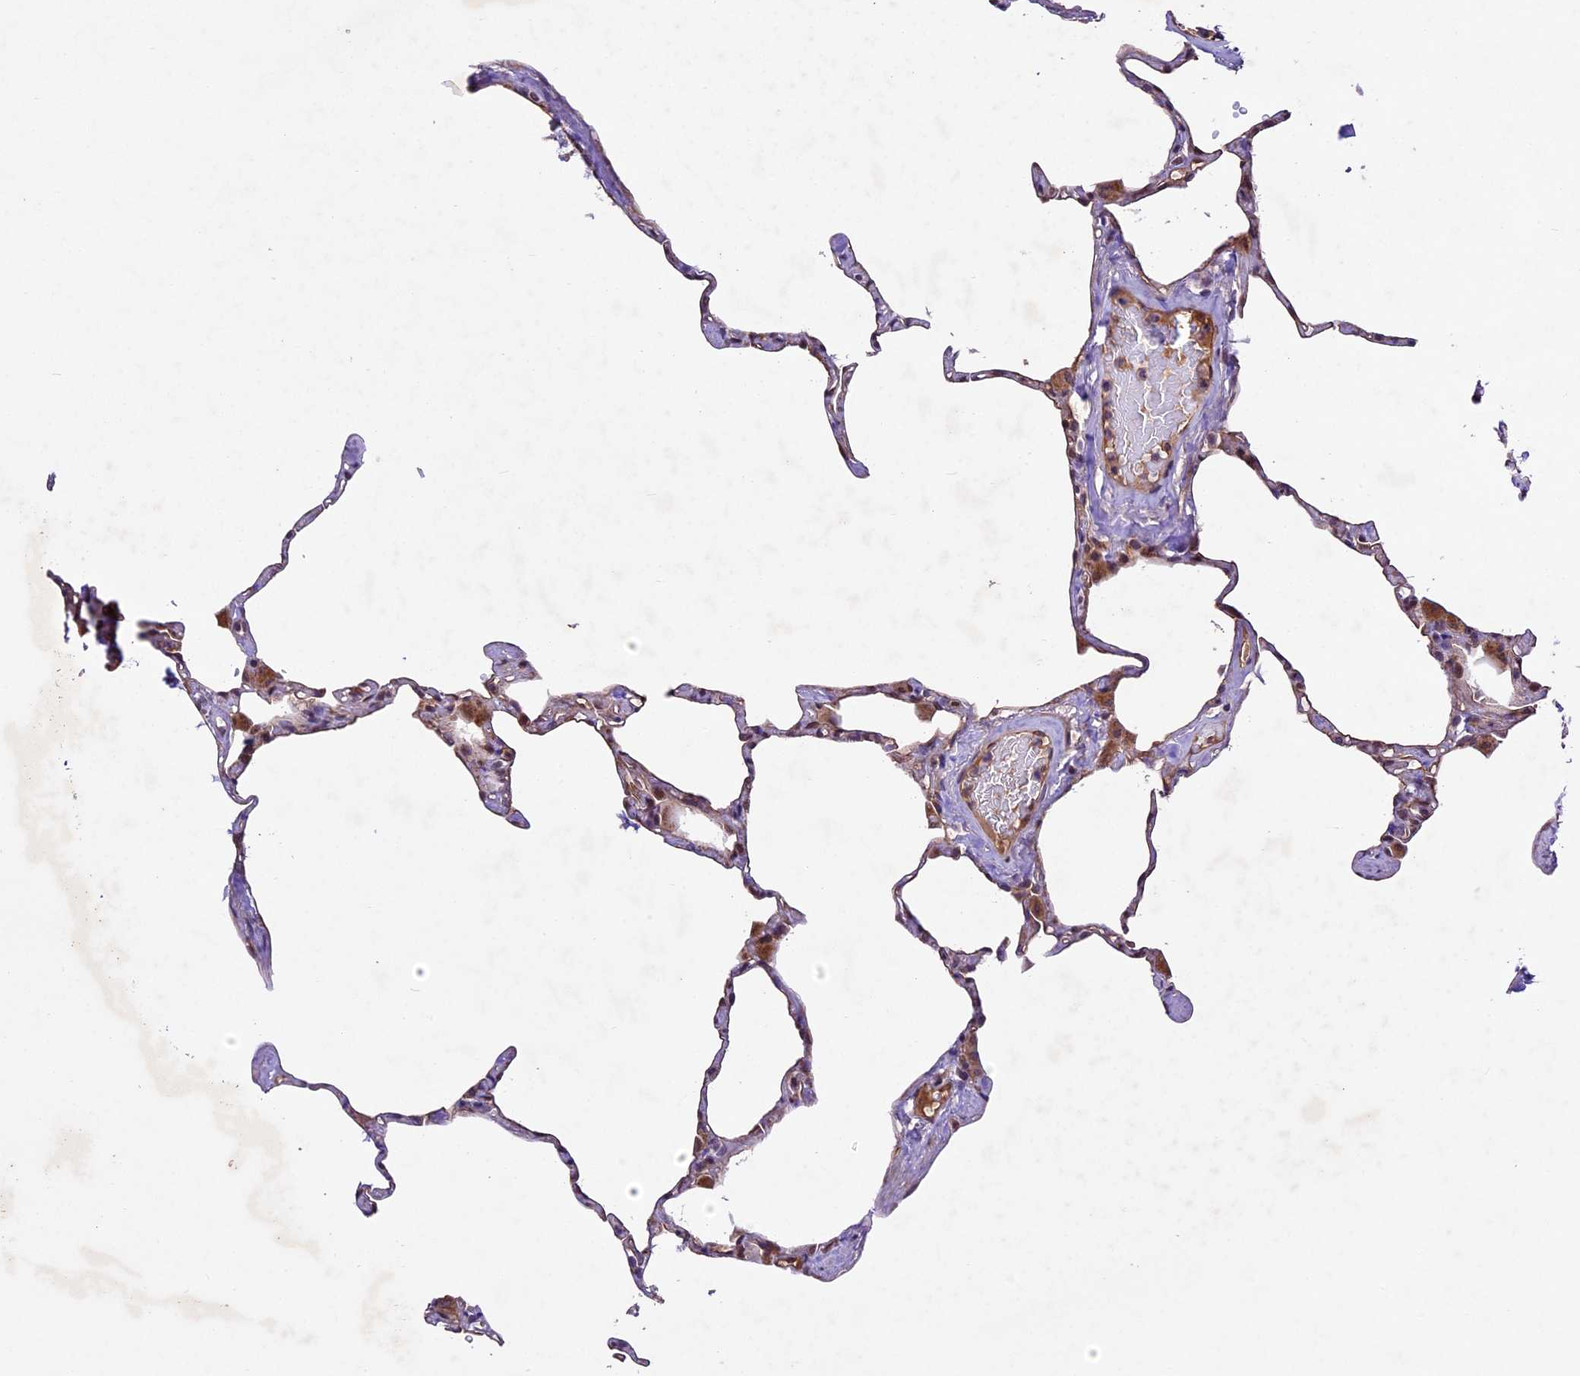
{"staining": {"intensity": "moderate", "quantity": "<25%", "location": "cytoplasmic/membranous,nuclear"}, "tissue": "lung", "cell_type": "Alveolar cells", "image_type": "normal", "snomed": [{"axis": "morphology", "description": "Normal tissue, NOS"}, {"axis": "topography", "description": "Lung"}], "caption": "Lung stained for a protein shows moderate cytoplasmic/membranous,nuclear positivity in alveolar cells. (DAB IHC, brown staining for protein, blue staining for nuclei).", "gene": "CCSER1", "patient": {"sex": "male", "age": 65}}